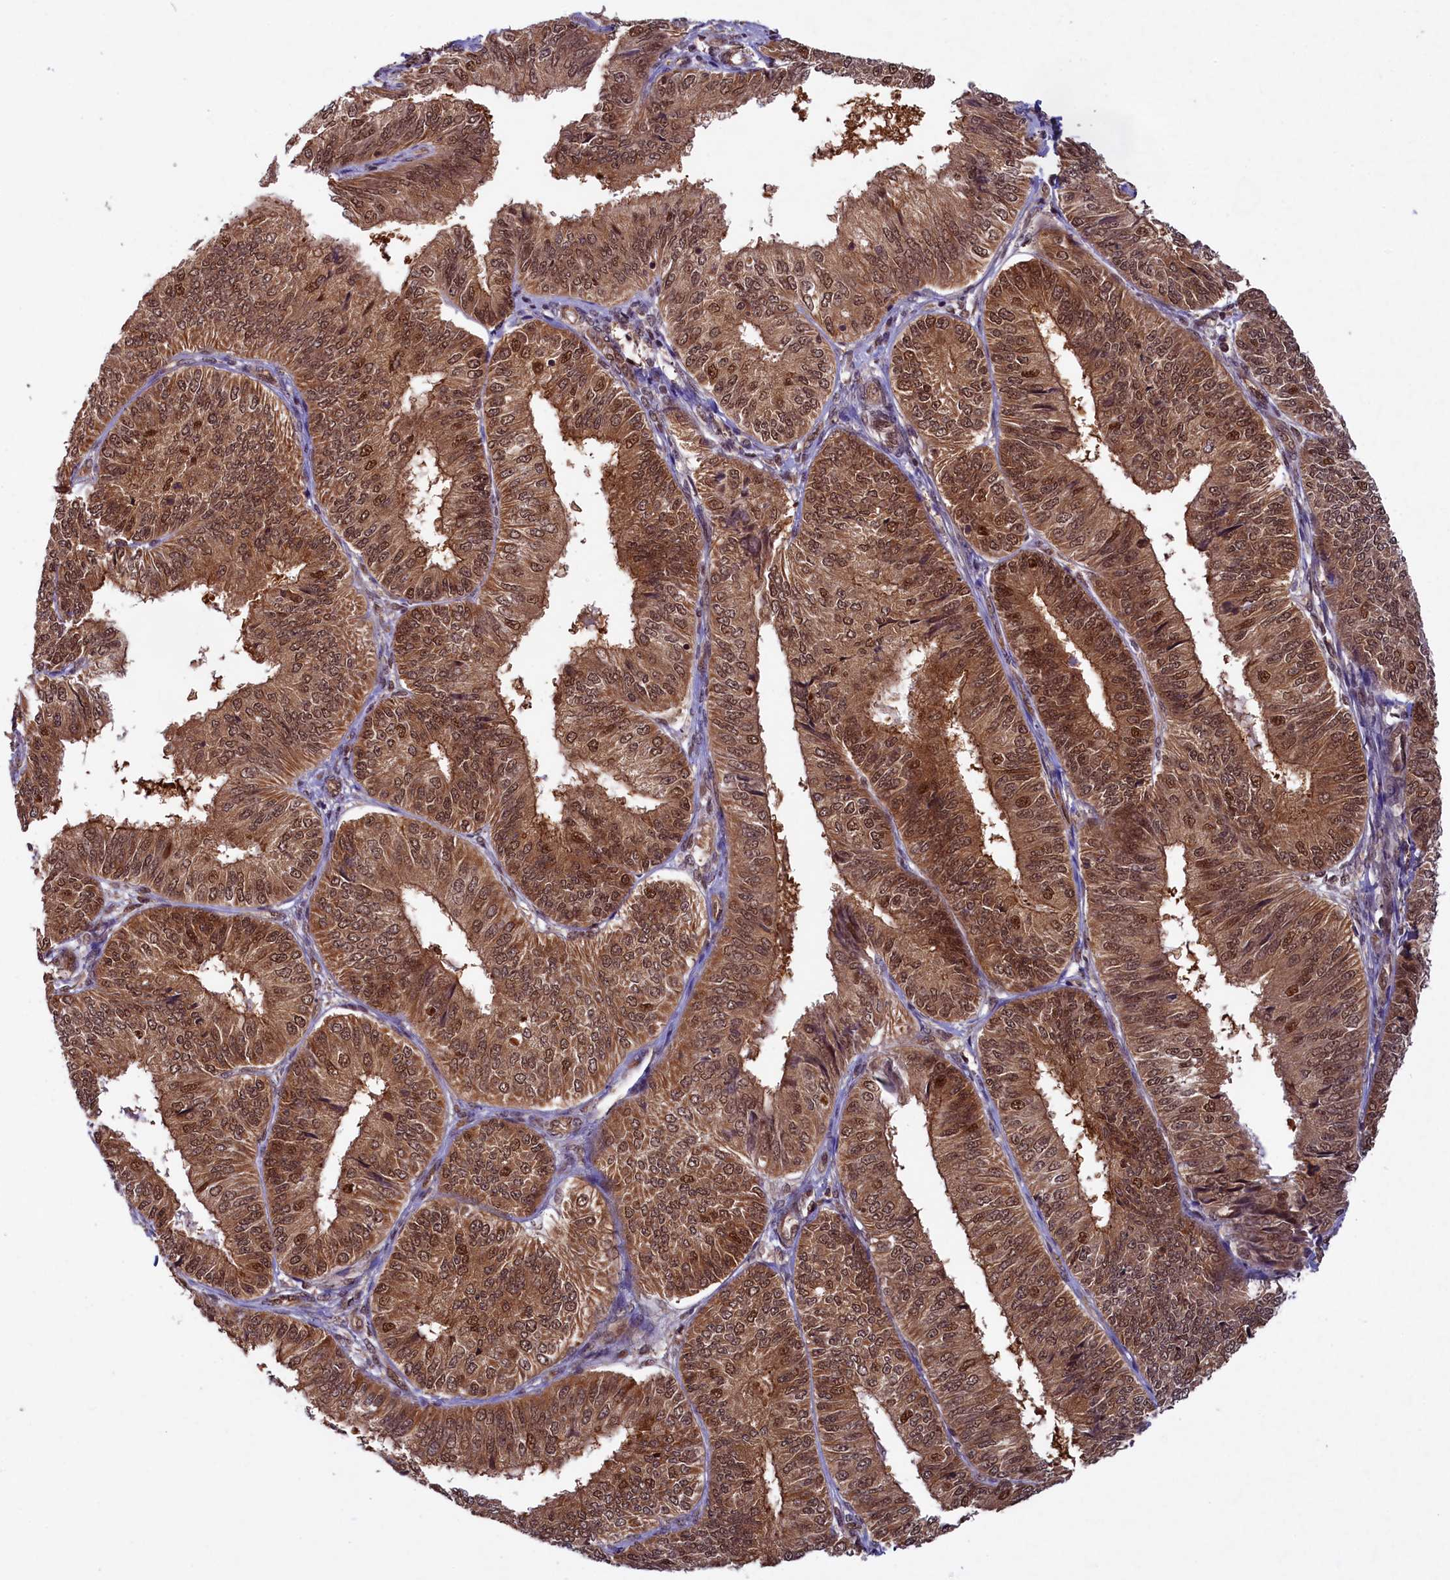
{"staining": {"intensity": "strong", "quantity": ">75%", "location": "cytoplasmic/membranous,nuclear"}, "tissue": "endometrial cancer", "cell_type": "Tumor cells", "image_type": "cancer", "snomed": [{"axis": "morphology", "description": "Adenocarcinoma, NOS"}, {"axis": "topography", "description": "Endometrium"}], "caption": "An immunohistochemistry (IHC) histopathology image of neoplastic tissue is shown. Protein staining in brown shows strong cytoplasmic/membranous and nuclear positivity in adenocarcinoma (endometrial) within tumor cells.", "gene": "SLC7A6OS", "patient": {"sex": "female", "age": 58}}